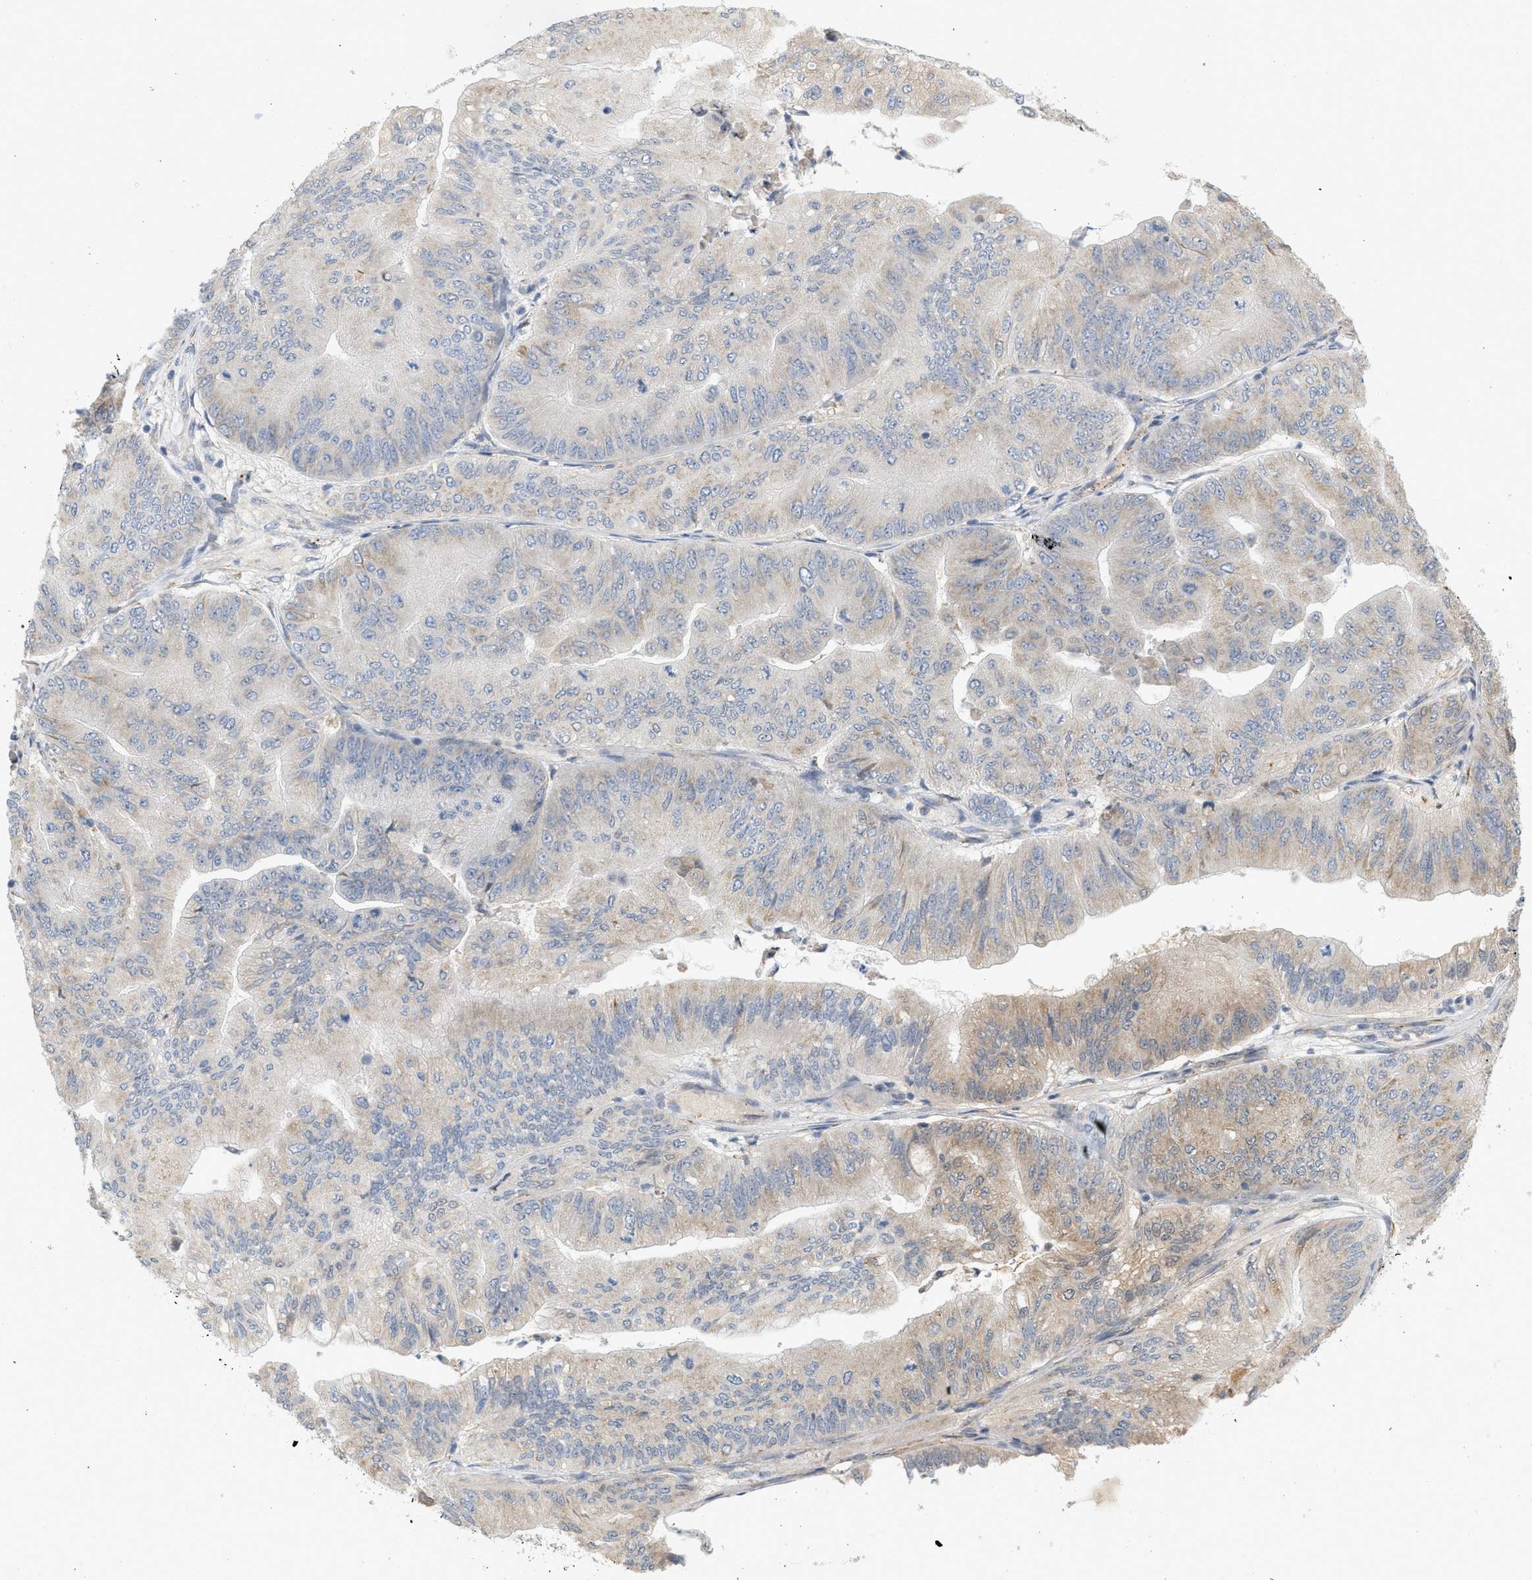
{"staining": {"intensity": "moderate", "quantity": "<25%", "location": "cytoplasmic/membranous"}, "tissue": "ovarian cancer", "cell_type": "Tumor cells", "image_type": "cancer", "snomed": [{"axis": "morphology", "description": "Cystadenocarcinoma, mucinous, NOS"}, {"axis": "topography", "description": "Ovary"}], "caption": "Human ovarian mucinous cystadenocarcinoma stained with a brown dye shows moderate cytoplasmic/membranous positive staining in about <25% of tumor cells.", "gene": "SVOP", "patient": {"sex": "female", "age": 61}}